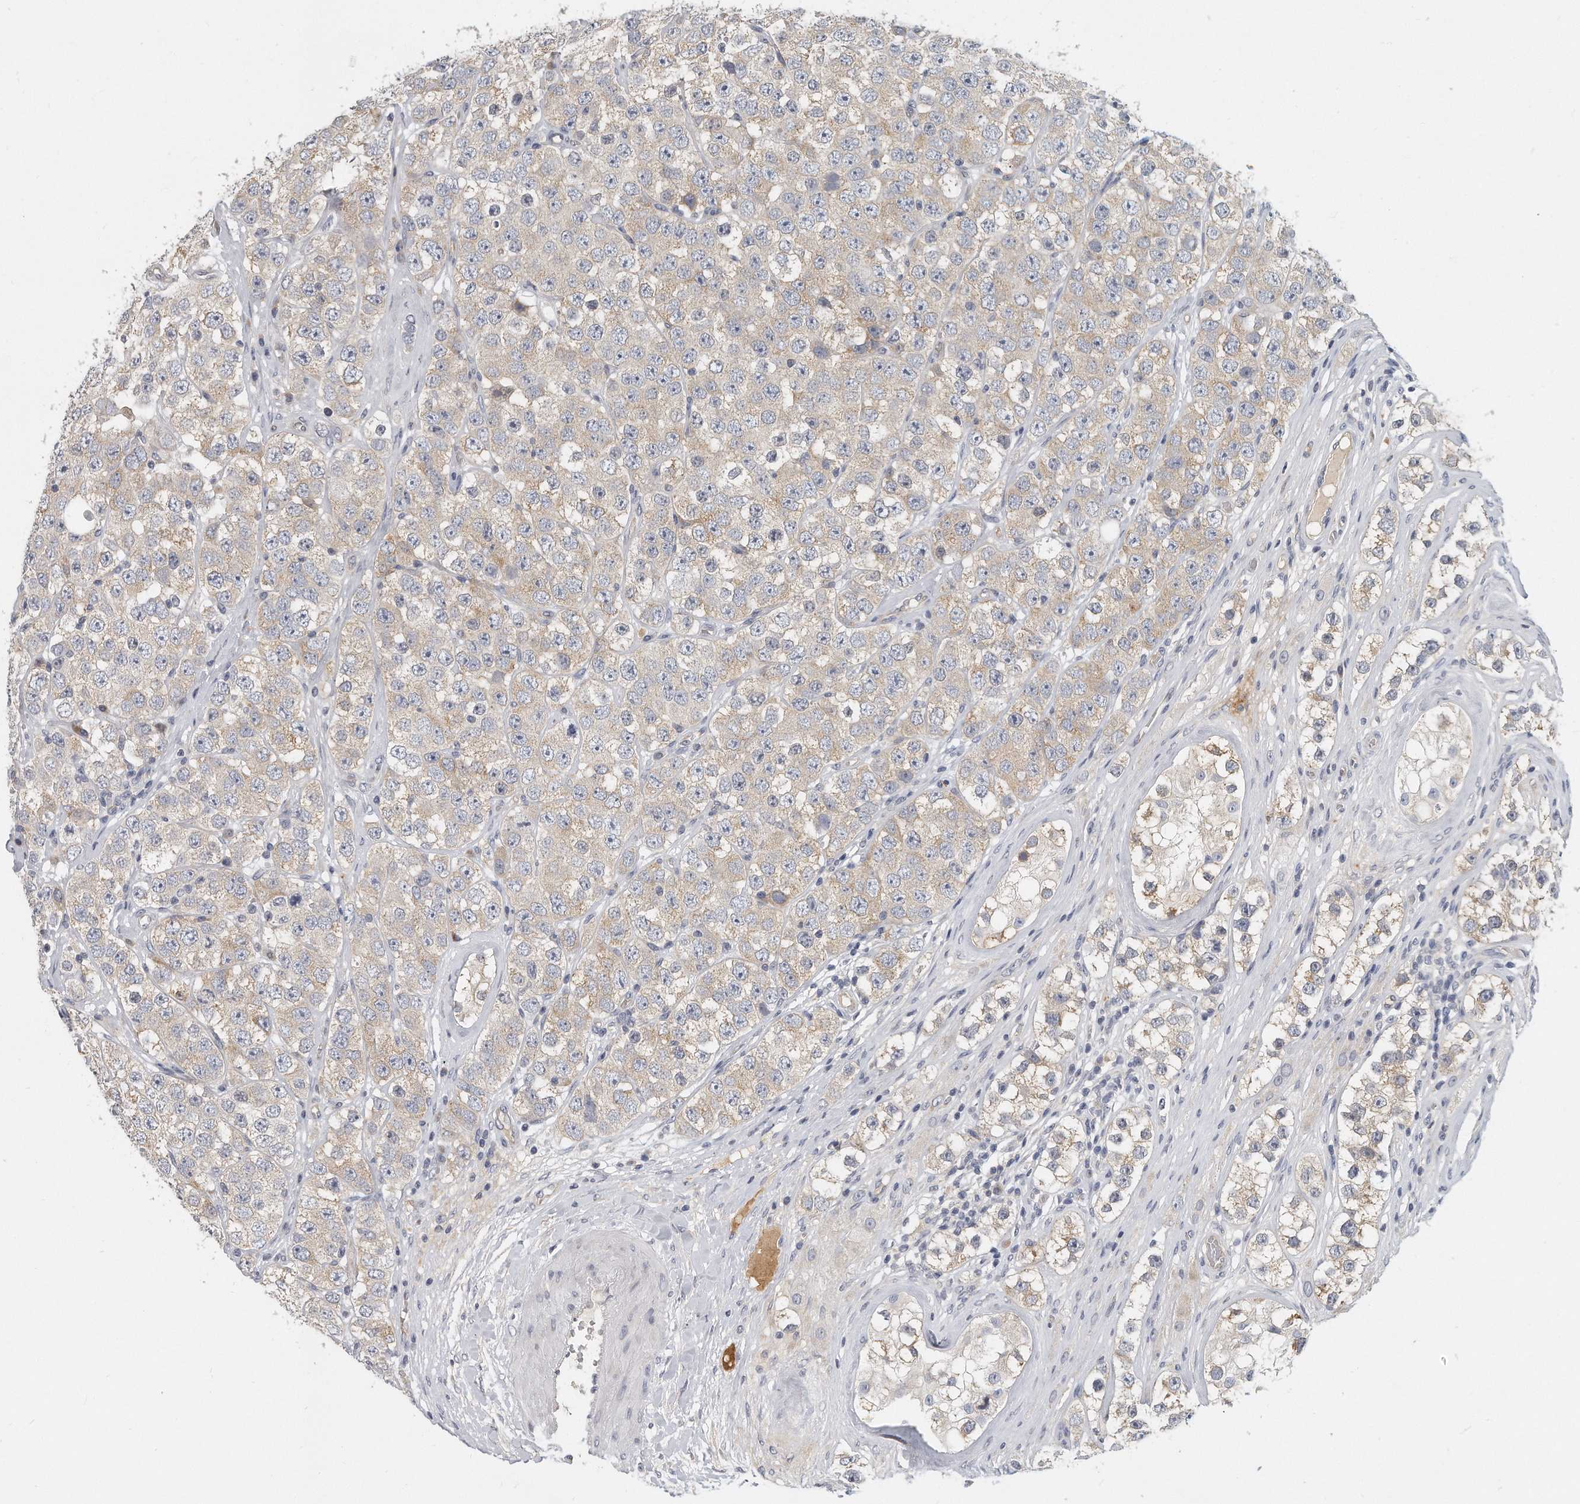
{"staining": {"intensity": "negative", "quantity": "none", "location": "none"}, "tissue": "testis cancer", "cell_type": "Tumor cells", "image_type": "cancer", "snomed": [{"axis": "morphology", "description": "Seminoma, NOS"}, {"axis": "topography", "description": "Testis"}], "caption": "Human testis seminoma stained for a protein using immunohistochemistry exhibits no positivity in tumor cells.", "gene": "PLEKHA6", "patient": {"sex": "male", "age": 28}}